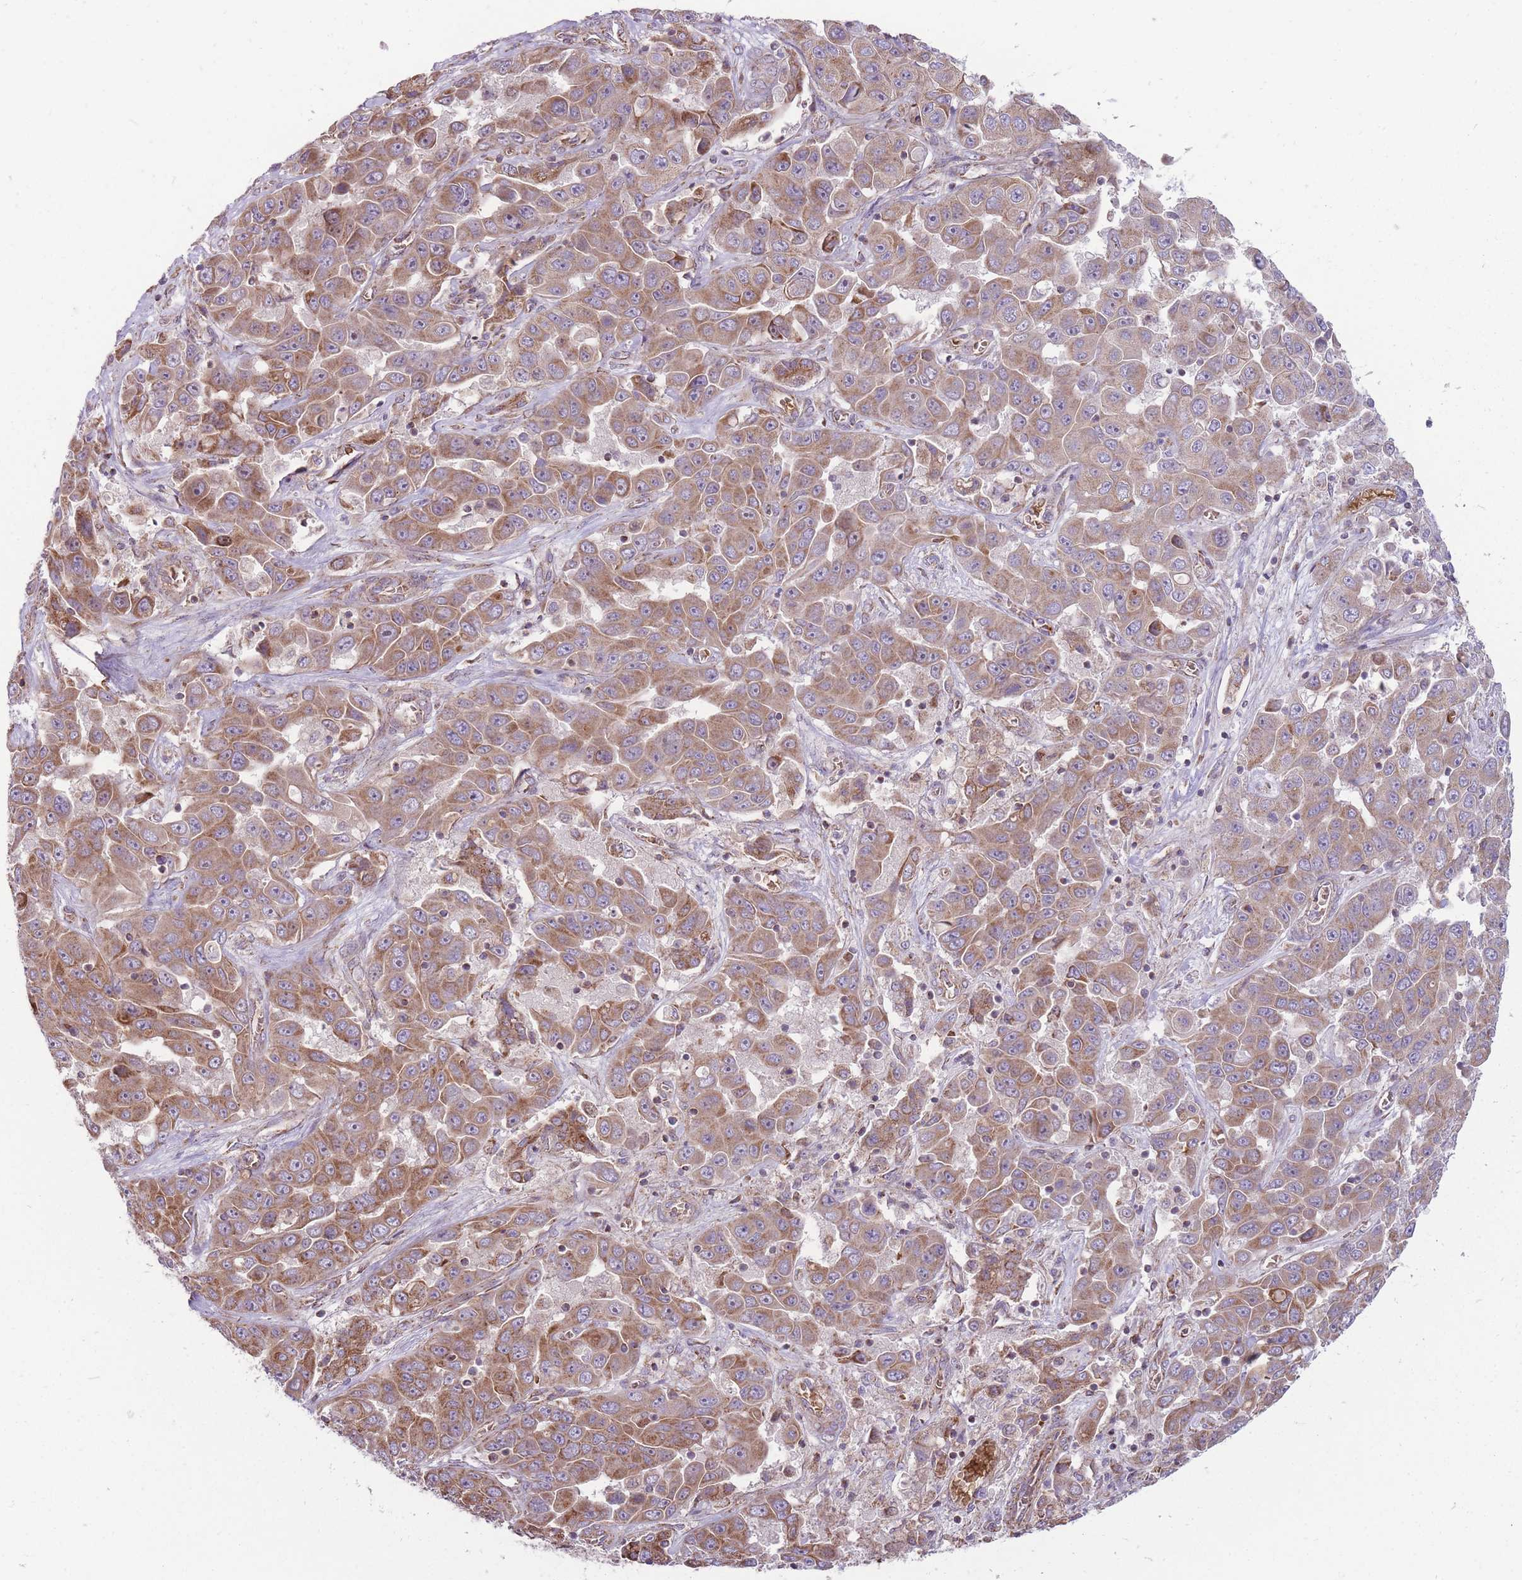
{"staining": {"intensity": "moderate", "quantity": ">75%", "location": "cytoplasmic/membranous"}, "tissue": "liver cancer", "cell_type": "Tumor cells", "image_type": "cancer", "snomed": [{"axis": "morphology", "description": "Cholangiocarcinoma"}, {"axis": "topography", "description": "Liver"}], "caption": "Immunohistochemistry (IHC) of liver cancer demonstrates medium levels of moderate cytoplasmic/membranous expression in approximately >75% of tumor cells. The protein of interest is shown in brown color, while the nuclei are stained blue.", "gene": "ANKRD10", "patient": {"sex": "female", "age": 52}}